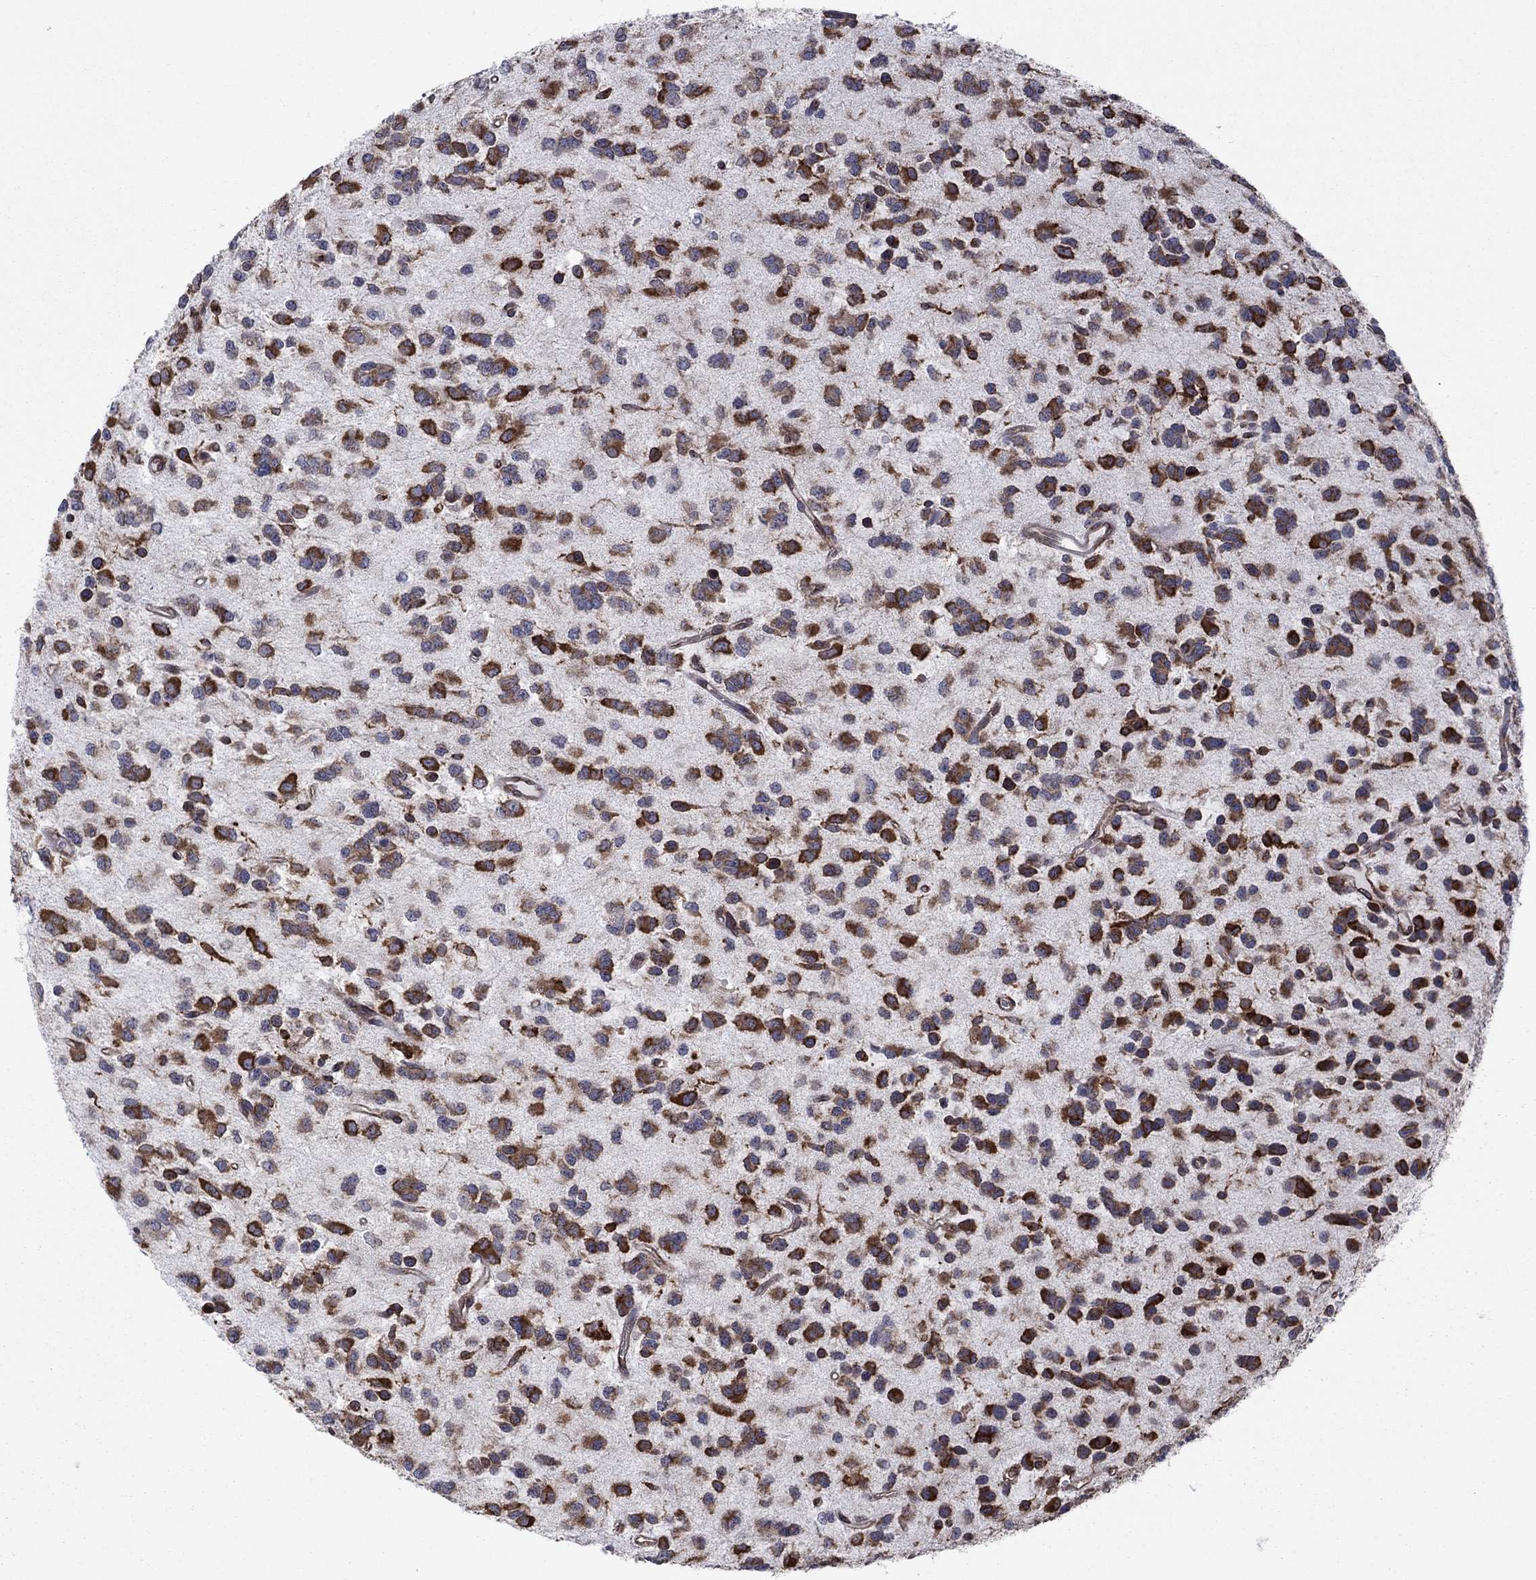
{"staining": {"intensity": "strong", "quantity": ">75%", "location": "cytoplasmic/membranous"}, "tissue": "glioma", "cell_type": "Tumor cells", "image_type": "cancer", "snomed": [{"axis": "morphology", "description": "Glioma, malignant, Low grade"}, {"axis": "topography", "description": "Brain"}], "caption": "Protein expression analysis of human glioma reveals strong cytoplasmic/membranous staining in about >75% of tumor cells.", "gene": "YBX1", "patient": {"sex": "female", "age": 45}}